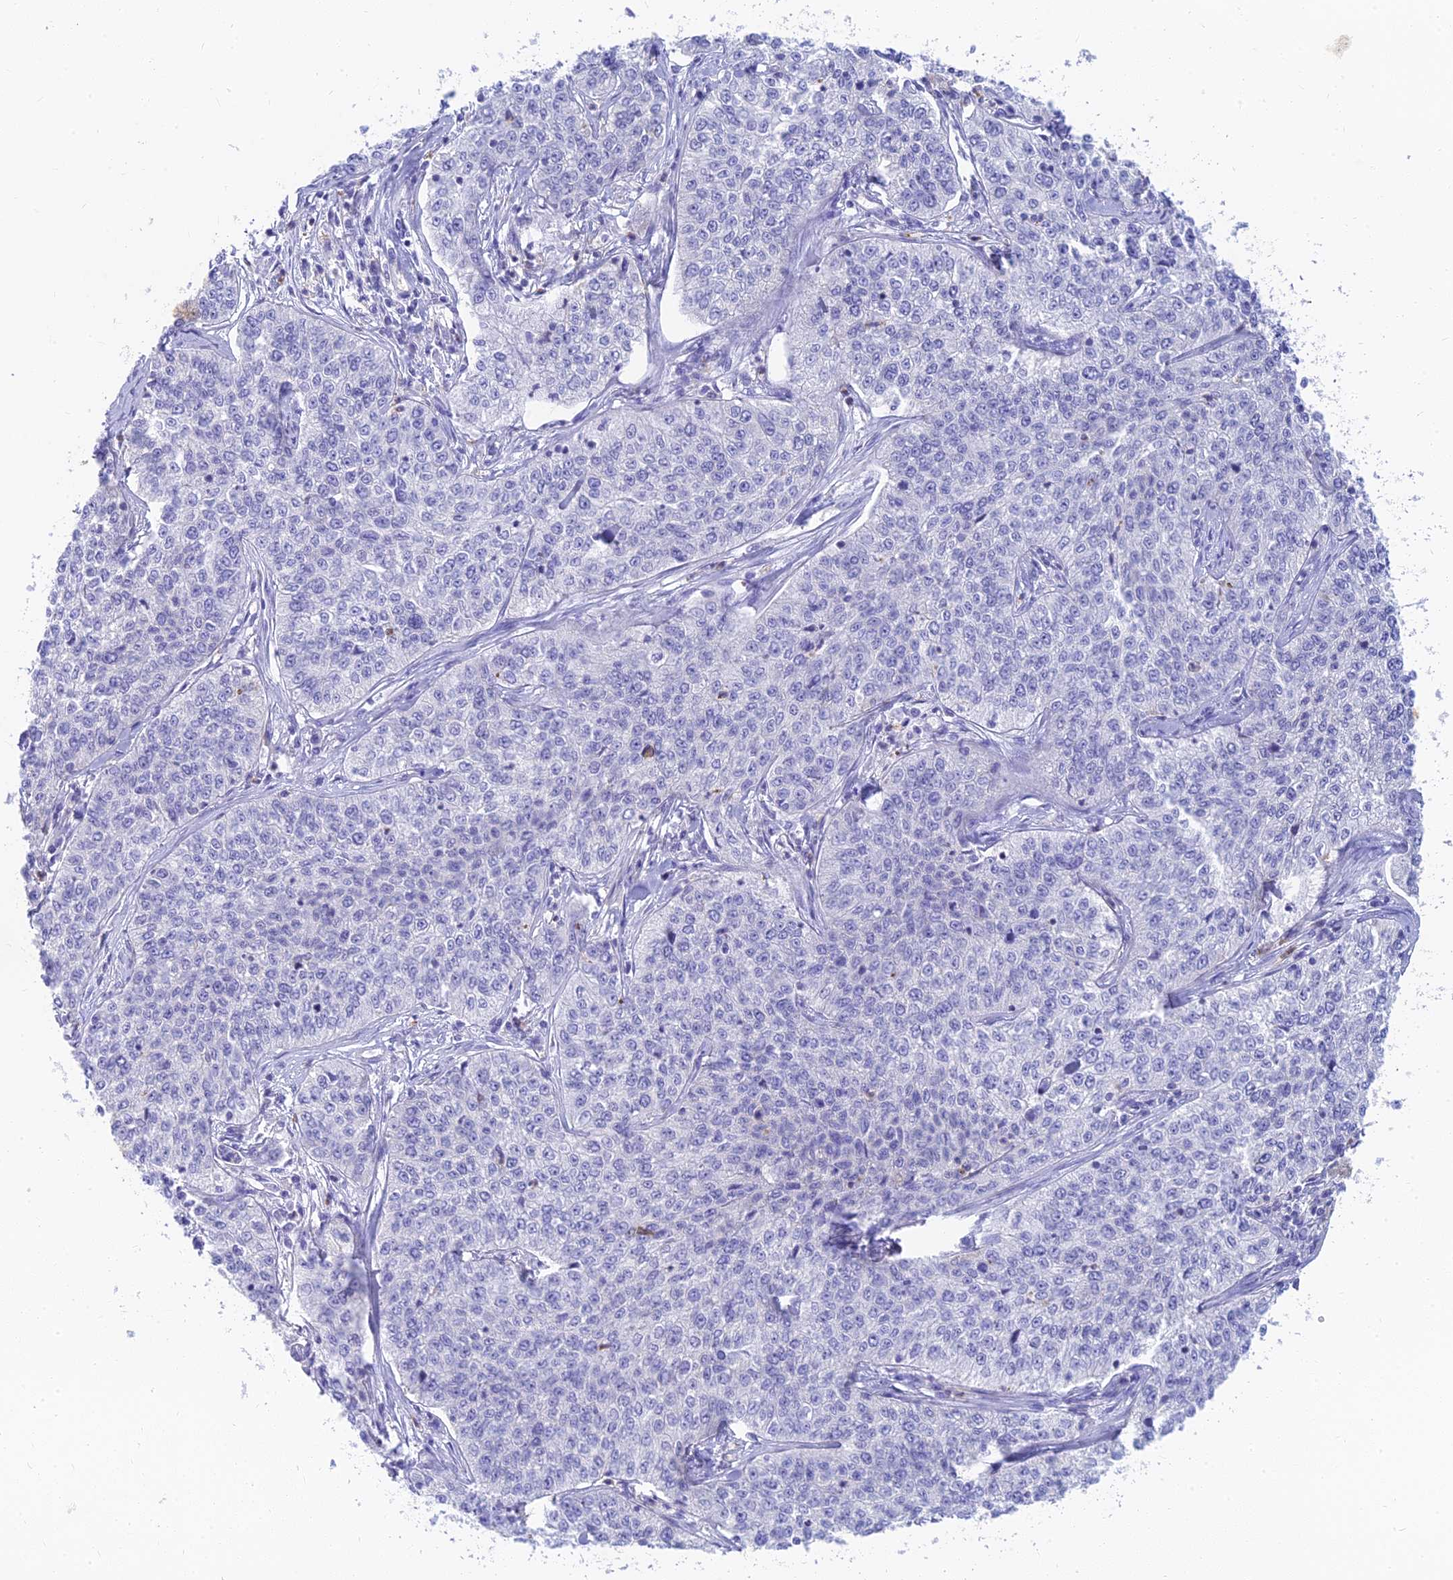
{"staining": {"intensity": "negative", "quantity": "none", "location": "none"}, "tissue": "cervical cancer", "cell_type": "Tumor cells", "image_type": "cancer", "snomed": [{"axis": "morphology", "description": "Squamous cell carcinoma, NOS"}, {"axis": "topography", "description": "Cervix"}], "caption": "Immunohistochemistry micrograph of human cervical cancer stained for a protein (brown), which shows no expression in tumor cells. Nuclei are stained in blue.", "gene": "STRN4", "patient": {"sex": "female", "age": 35}}